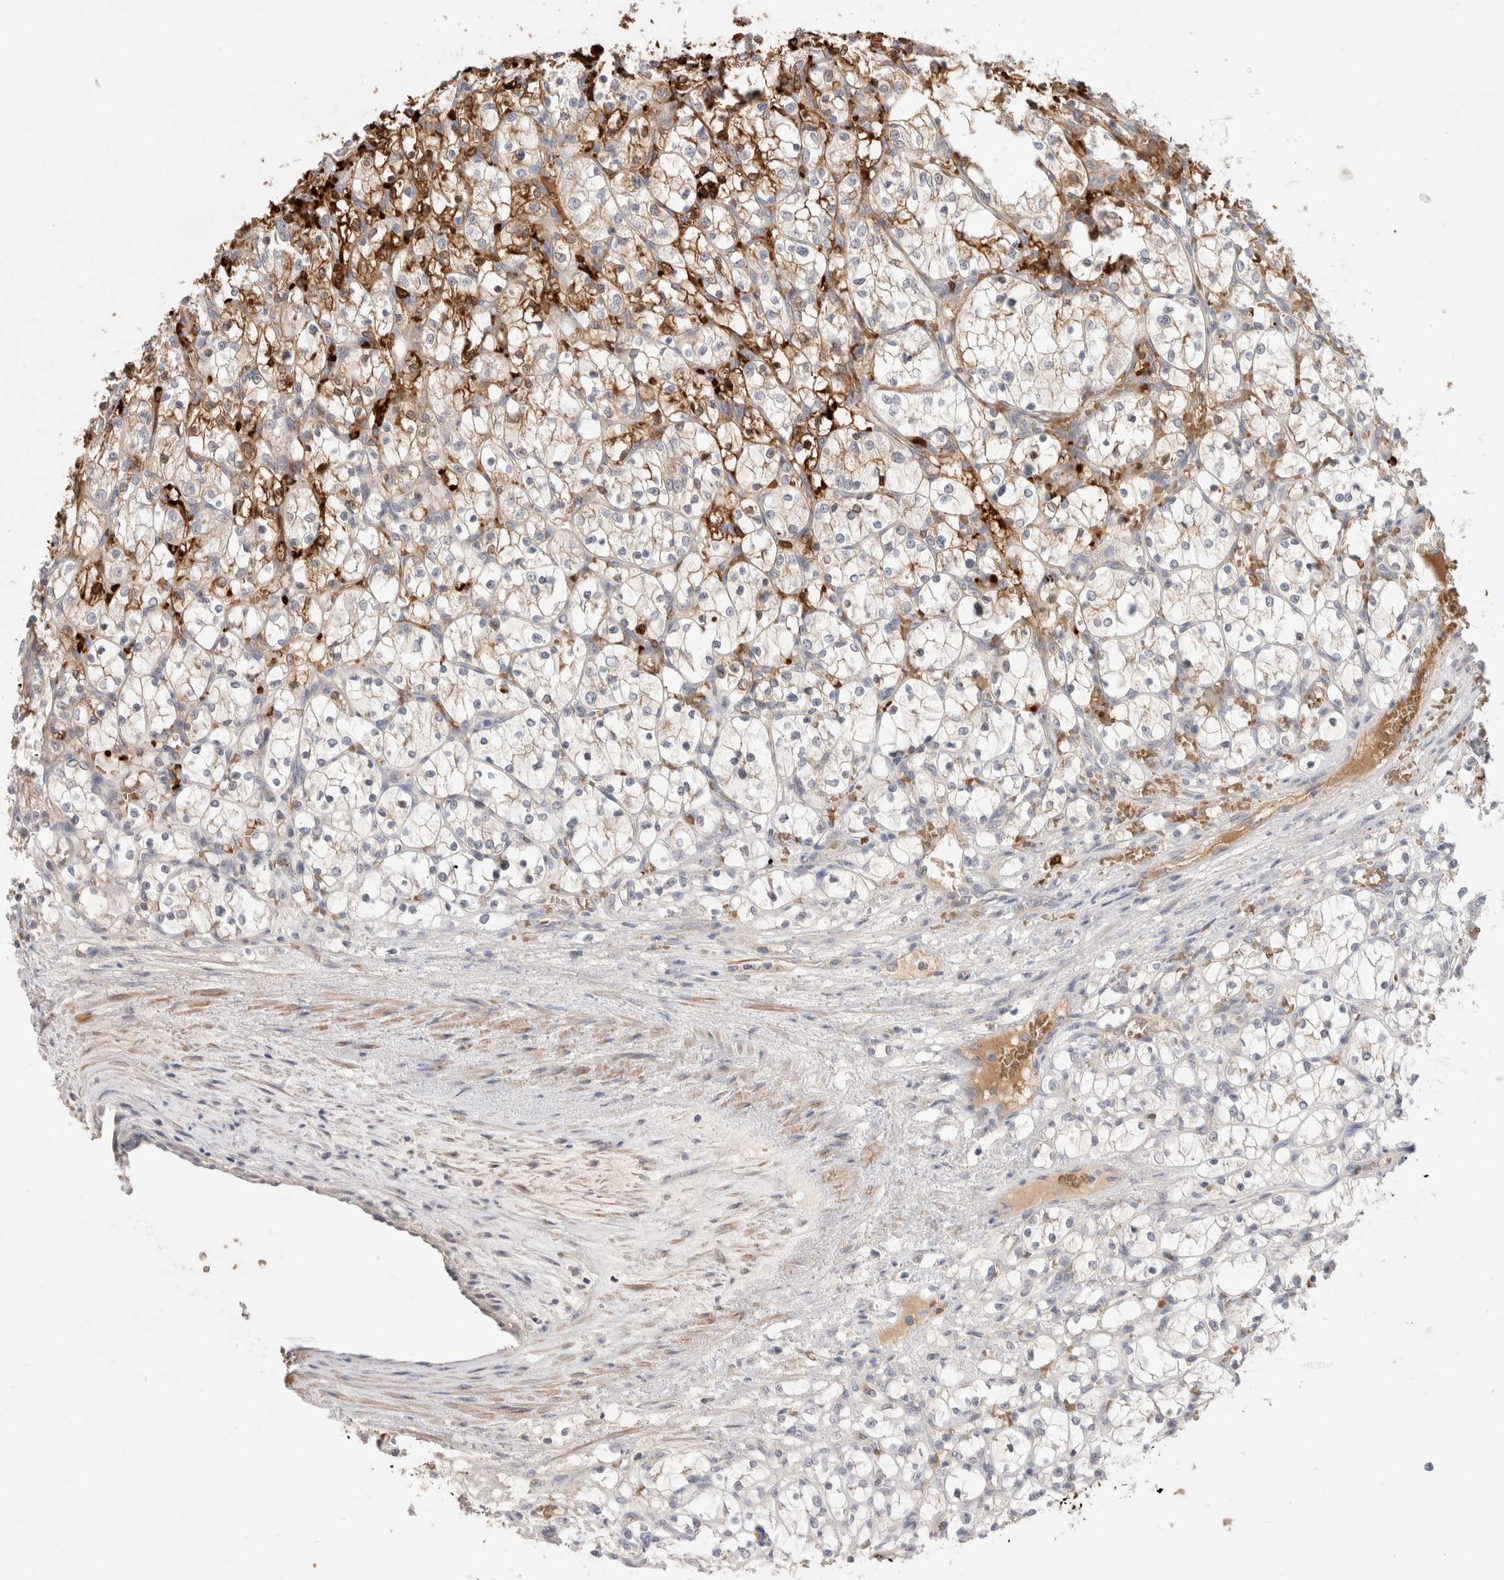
{"staining": {"intensity": "moderate", "quantity": "25%-75%", "location": "cytoplasmic/membranous"}, "tissue": "renal cancer", "cell_type": "Tumor cells", "image_type": "cancer", "snomed": [{"axis": "morphology", "description": "Adenocarcinoma, NOS"}, {"axis": "topography", "description": "Kidney"}], "caption": "An IHC micrograph of neoplastic tissue is shown. Protein staining in brown labels moderate cytoplasmic/membranous positivity in renal adenocarcinoma within tumor cells. (DAB (3,3'-diaminobenzidine) = brown stain, brightfield microscopy at high magnification).", "gene": "MST1", "patient": {"sex": "female", "age": 69}}